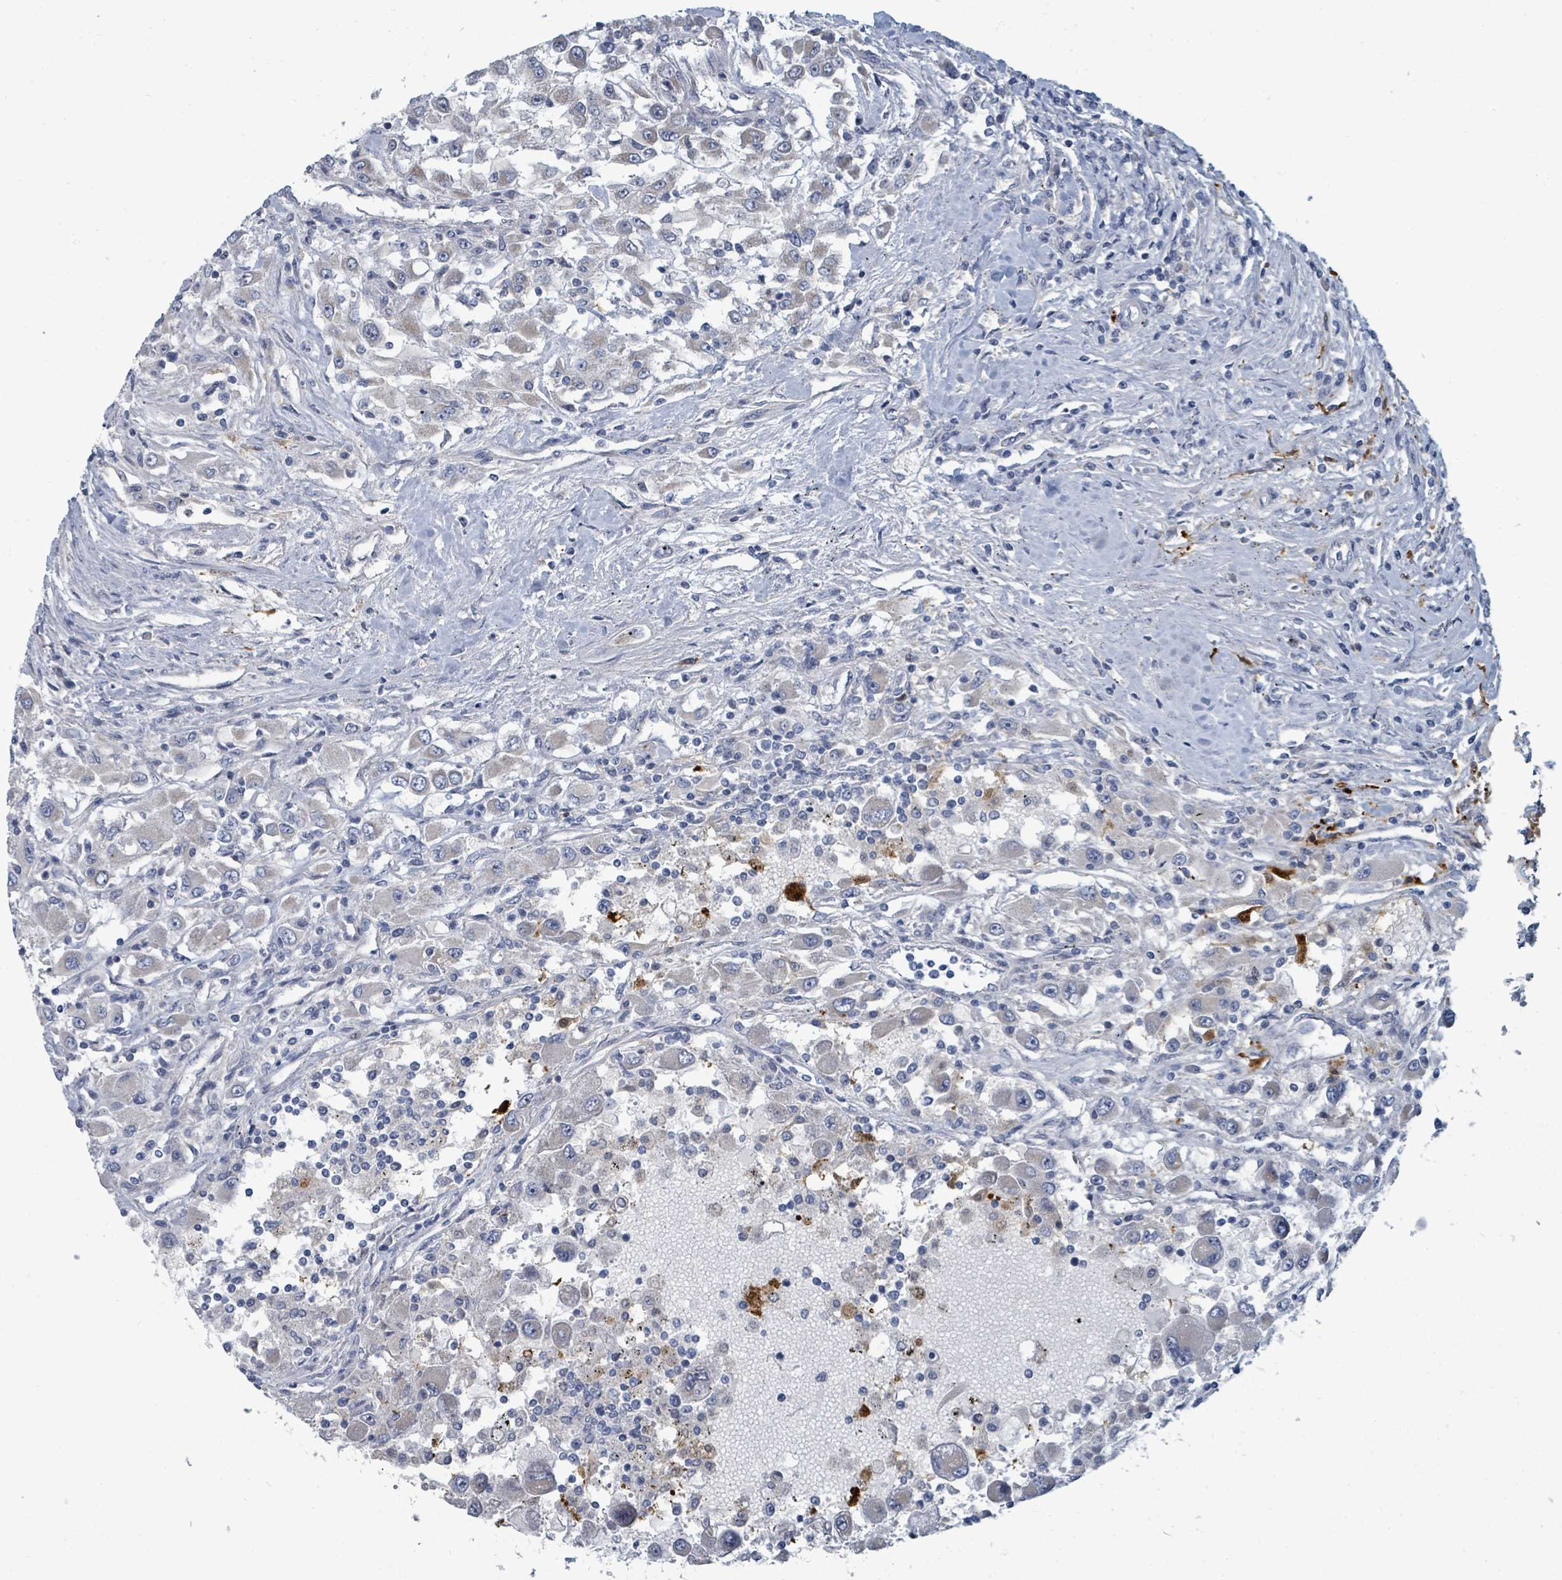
{"staining": {"intensity": "negative", "quantity": "none", "location": "none"}, "tissue": "renal cancer", "cell_type": "Tumor cells", "image_type": "cancer", "snomed": [{"axis": "morphology", "description": "Adenocarcinoma, NOS"}, {"axis": "topography", "description": "Kidney"}], "caption": "Immunohistochemical staining of adenocarcinoma (renal) exhibits no significant staining in tumor cells.", "gene": "TRDMT1", "patient": {"sex": "female", "age": 67}}